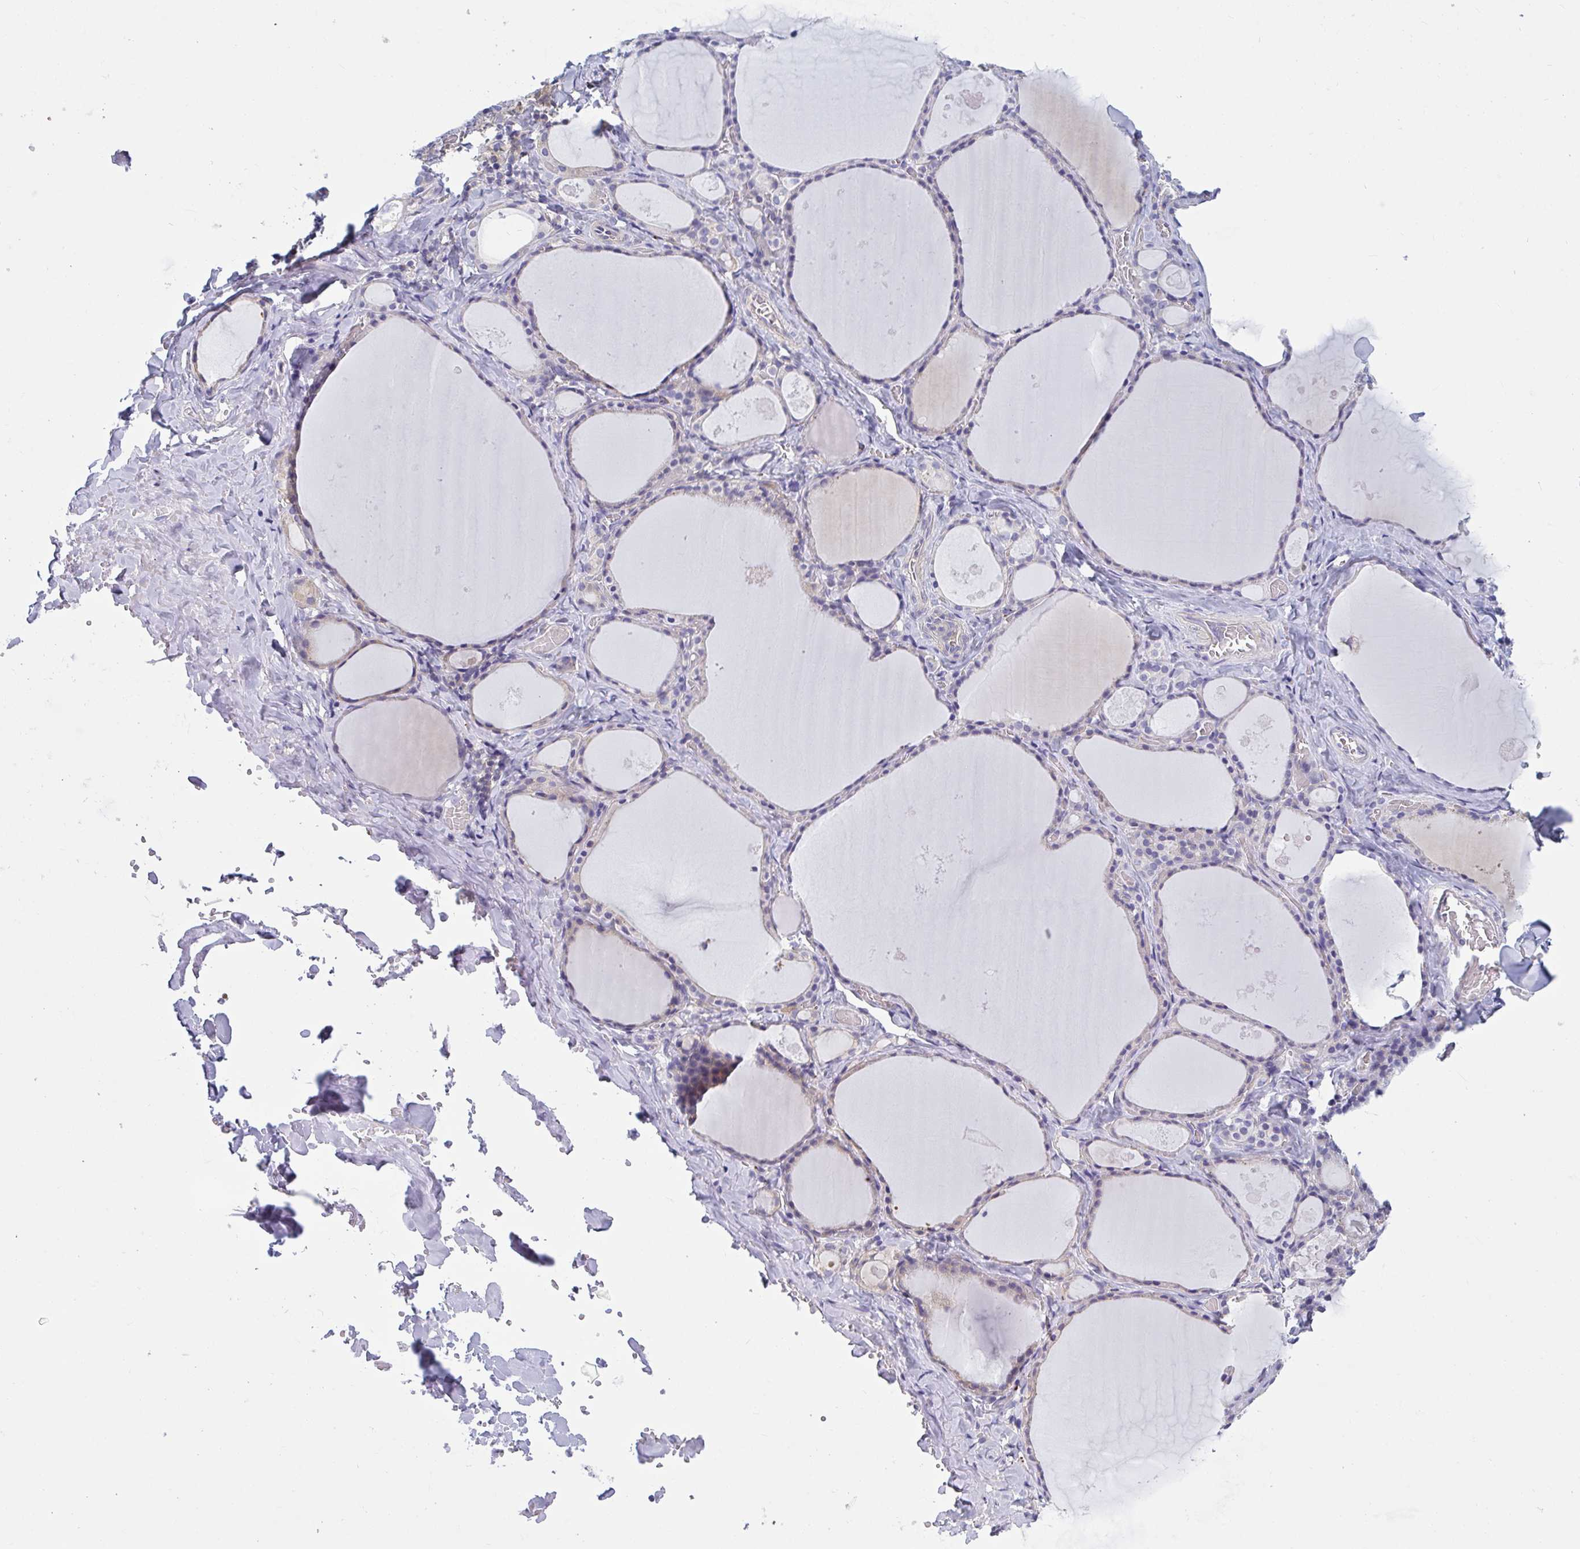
{"staining": {"intensity": "moderate", "quantity": "<25%", "location": "cytoplasmic/membranous"}, "tissue": "thyroid gland", "cell_type": "Glandular cells", "image_type": "normal", "snomed": [{"axis": "morphology", "description": "Normal tissue, NOS"}, {"axis": "topography", "description": "Thyroid gland"}], "caption": "Protein staining exhibits moderate cytoplasmic/membranous expression in about <25% of glandular cells in benign thyroid gland.", "gene": "SLC30A6", "patient": {"sex": "male", "age": 56}}